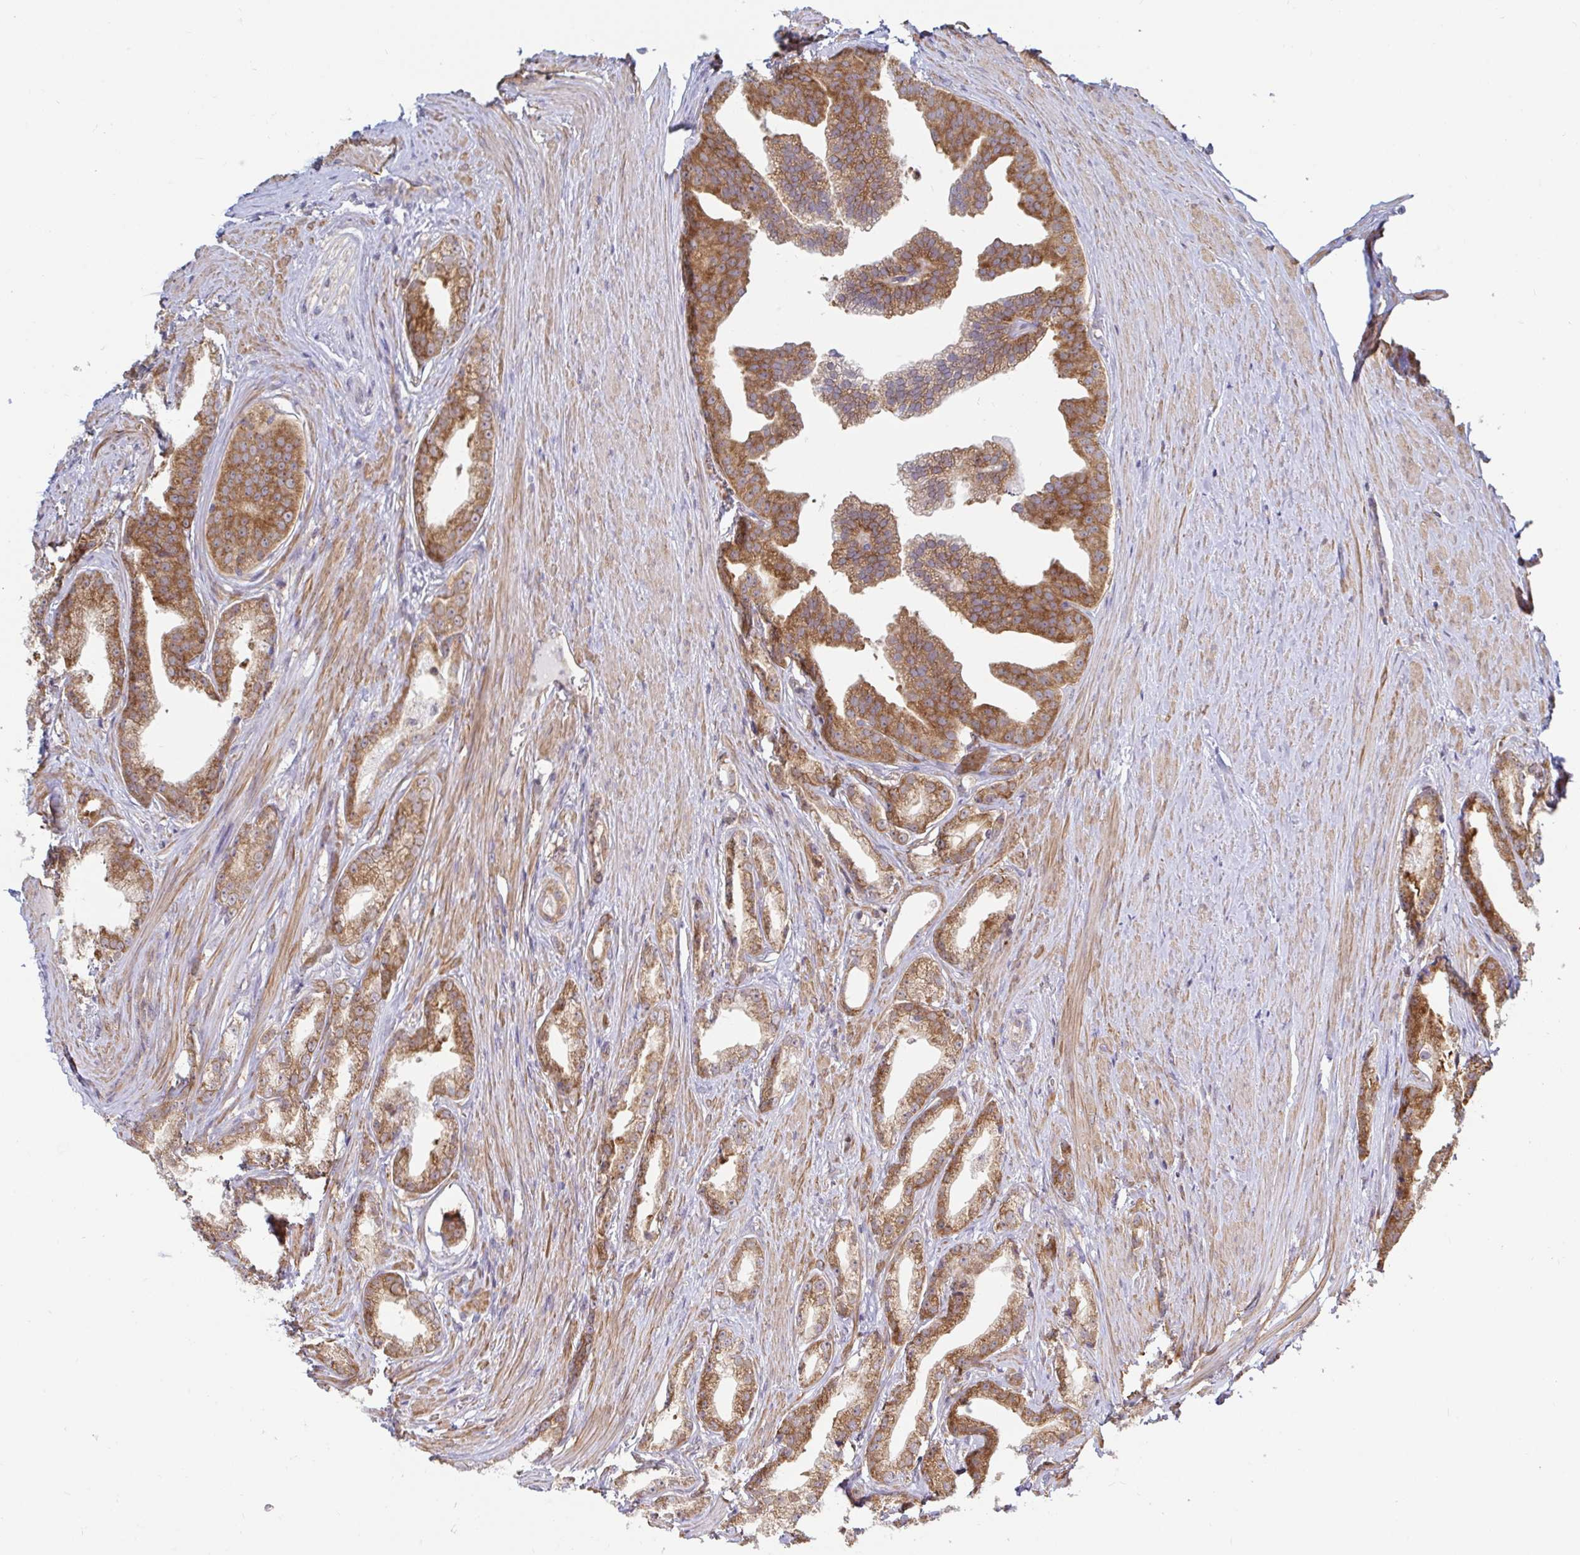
{"staining": {"intensity": "moderate", "quantity": ">75%", "location": "cytoplasmic/membranous"}, "tissue": "prostate cancer", "cell_type": "Tumor cells", "image_type": "cancer", "snomed": [{"axis": "morphology", "description": "Adenocarcinoma, Low grade"}, {"axis": "topography", "description": "Prostate"}], "caption": "Immunohistochemistry (IHC) (DAB) staining of prostate cancer exhibits moderate cytoplasmic/membranous protein staining in approximately >75% of tumor cells.", "gene": "LARP1", "patient": {"sex": "male", "age": 65}}